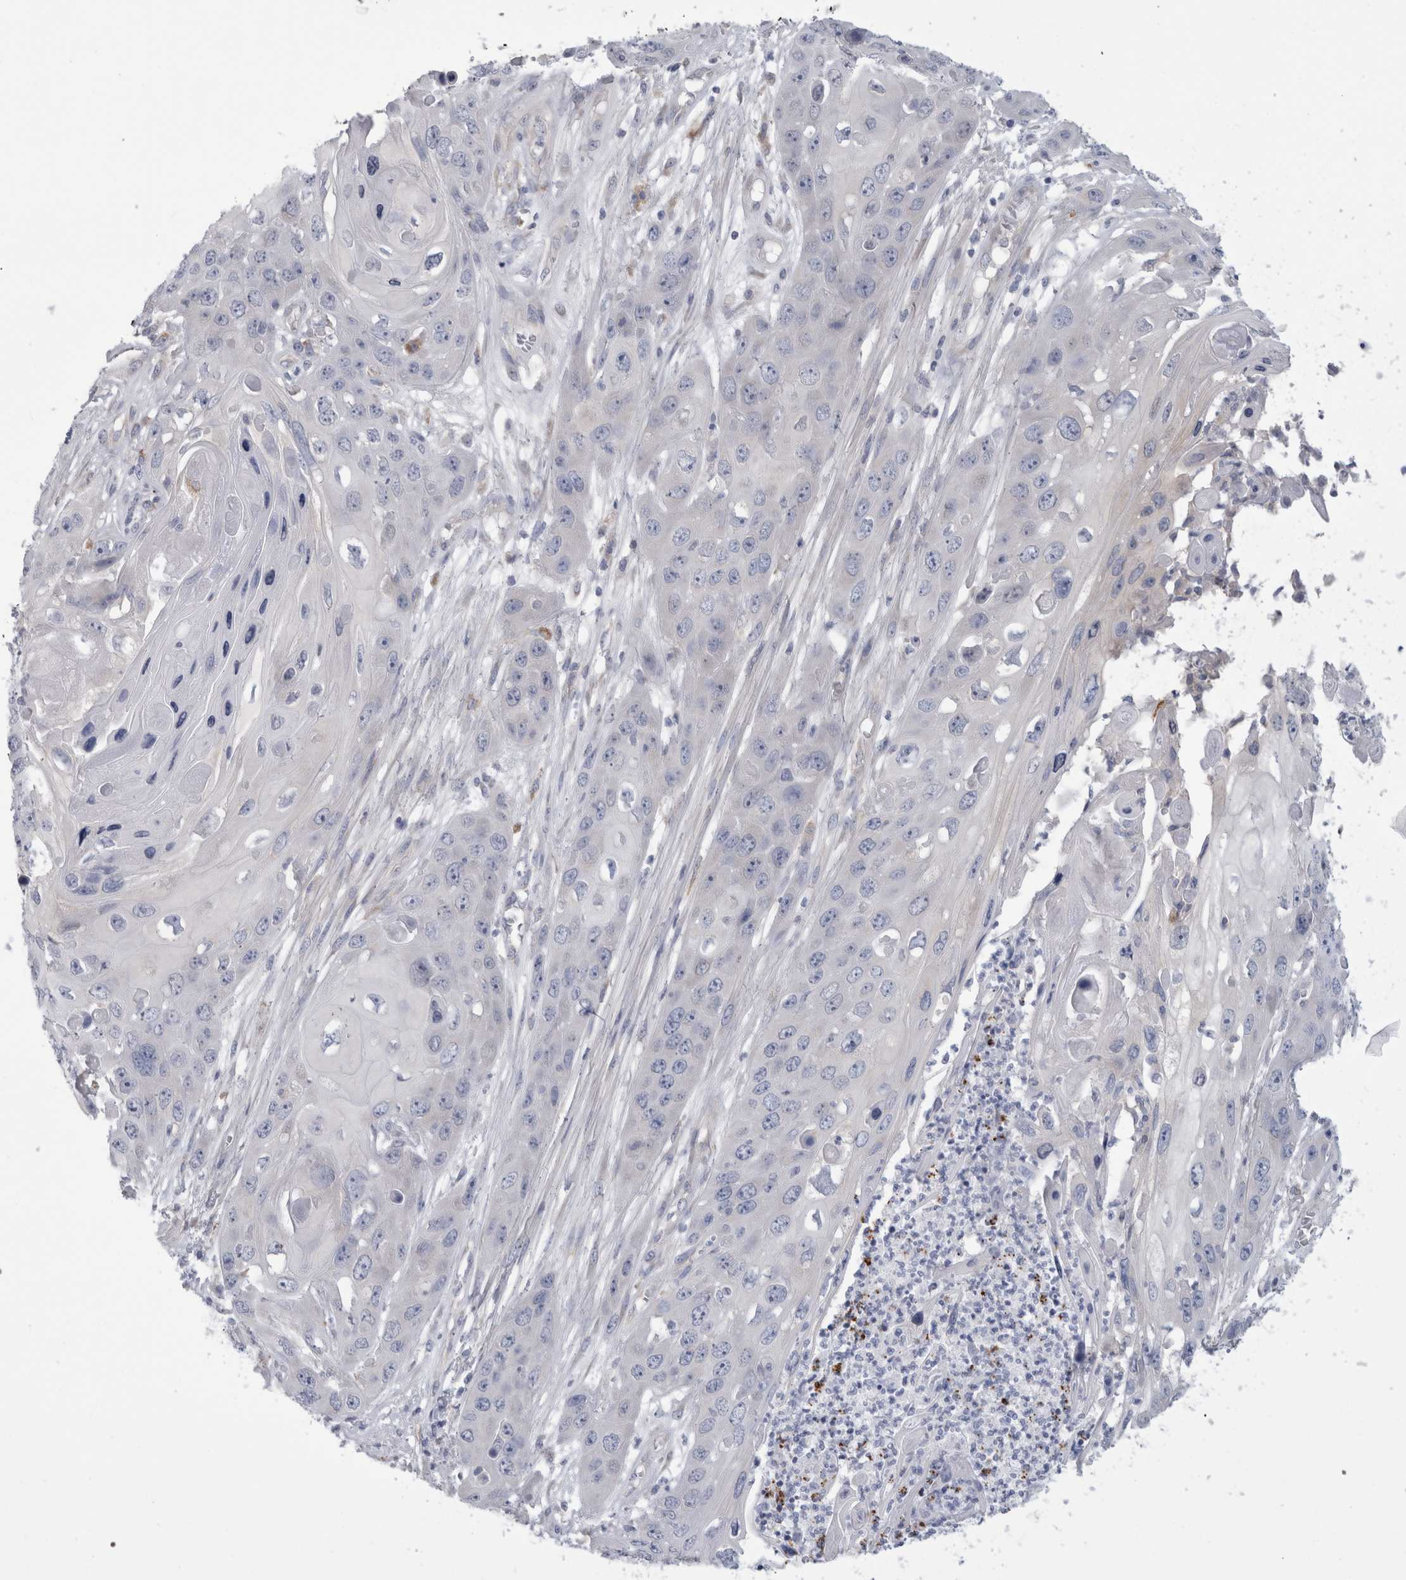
{"staining": {"intensity": "negative", "quantity": "none", "location": "none"}, "tissue": "skin cancer", "cell_type": "Tumor cells", "image_type": "cancer", "snomed": [{"axis": "morphology", "description": "Squamous cell carcinoma, NOS"}, {"axis": "topography", "description": "Skin"}], "caption": "Histopathology image shows no protein expression in tumor cells of skin squamous cell carcinoma tissue. (DAB (3,3'-diaminobenzidine) IHC visualized using brightfield microscopy, high magnification).", "gene": "GATM", "patient": {"sex": "male", "age": 55}}